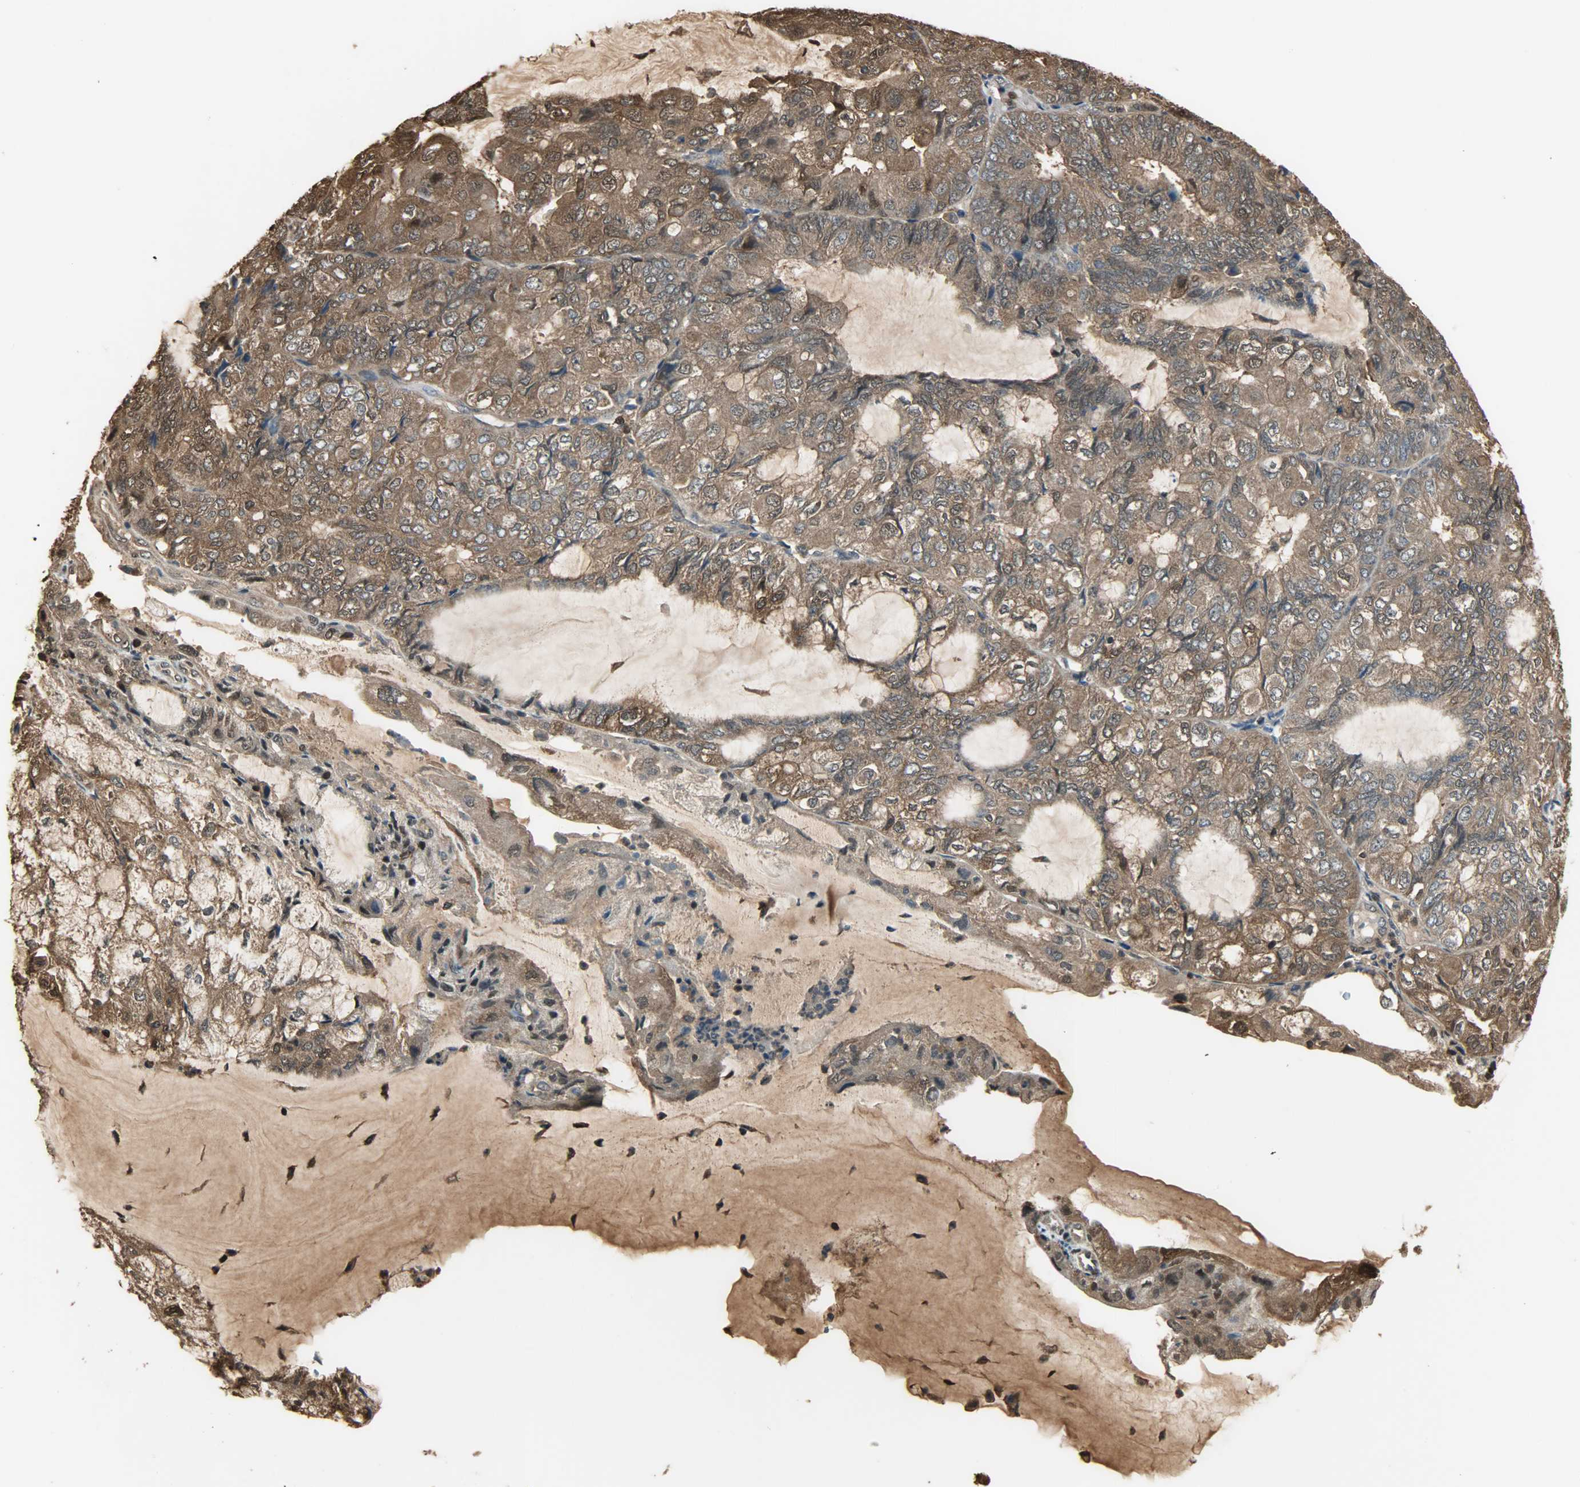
{"staining": {"intensity": "moderate", "quantity": ">75%", "location": "cytoplasmic/membranous,nuclear"}, "tissue": "endometrial cancer", "cell_type": "Tumor cells", "image_type": "cancer", "snomed": [{"axis": "morphology", "description": "Adenocarcinoma, NOS"}, {"axis": "topography", "description": "Endometrium"}], "caption": "Protein staining by immunohistochemistry (IHC) demonstrates moderate cytoplasmic/membranous and nuclear positivity in approximately >75% of tumor cells in endometrial cancer. The protein is stained brown, and the nuclei are stained in blue (DAB IHC with brightfield microscopy, high magnification).", "gene": "YWHAZ", "patient": {"sex": "female", "age": 81}}